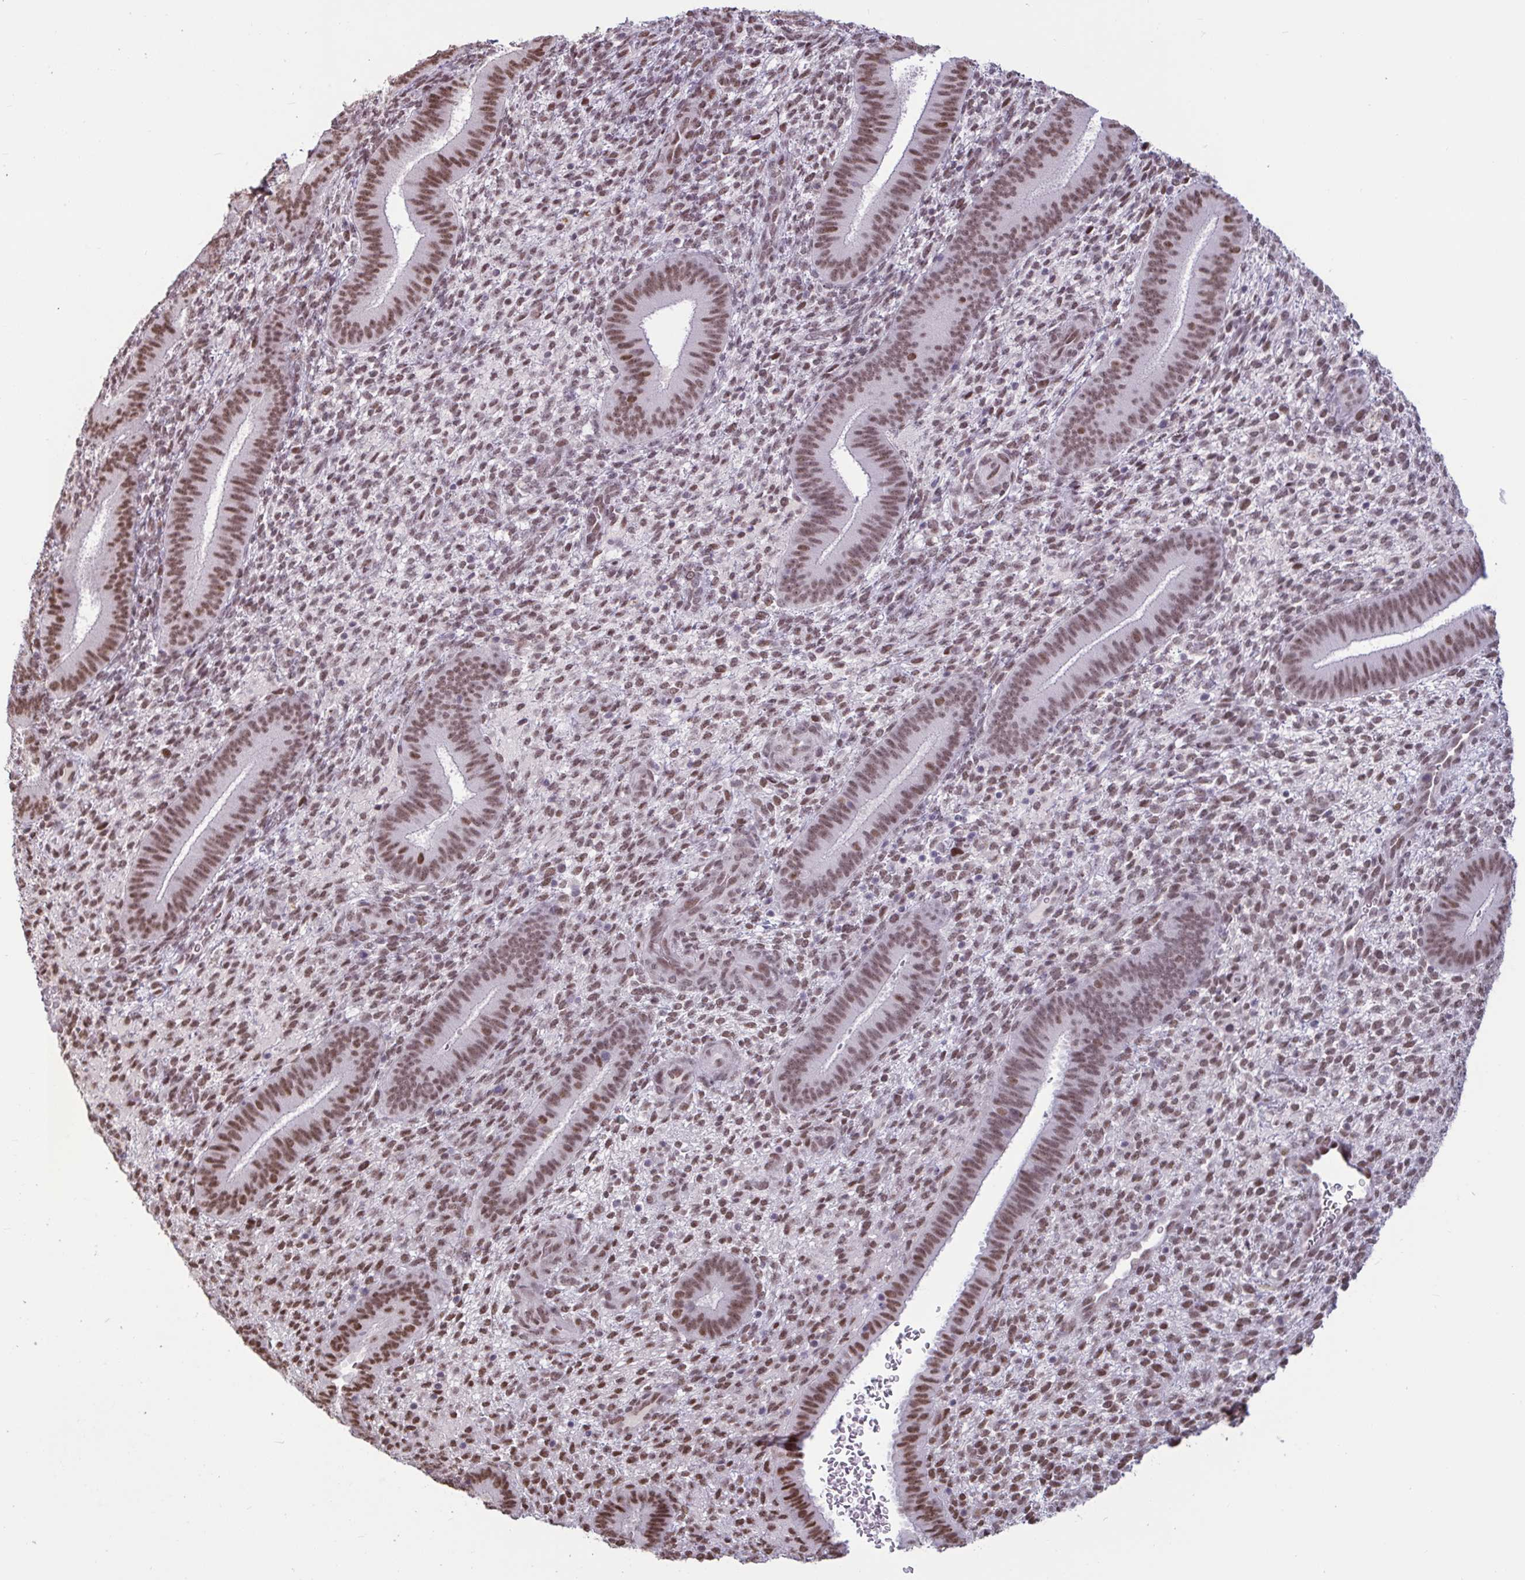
{"staining": {"intensity": "moderate", "quantity": "25%-75%", "location": "nuclear"}, "tissue": "endometrium", "cell_type": "Cells in endometrial stroma", "image_type": "normal", "snomed": [{"axis": "morphology", "description": "Normal tissue, NOS"}, {"axis": "topography", "description": "Endometrium"}], "caption": "Endometrium stained with DAB (3,3'-diaminobenzidine) immunohistochemistry (IHC) exhibits medium levels of moderate nuclear positivity in about 25%-75% of cells in endometrial stroma.", "gene": "CBFA2T2", "patient": {"sex": "female", "age": 39}}